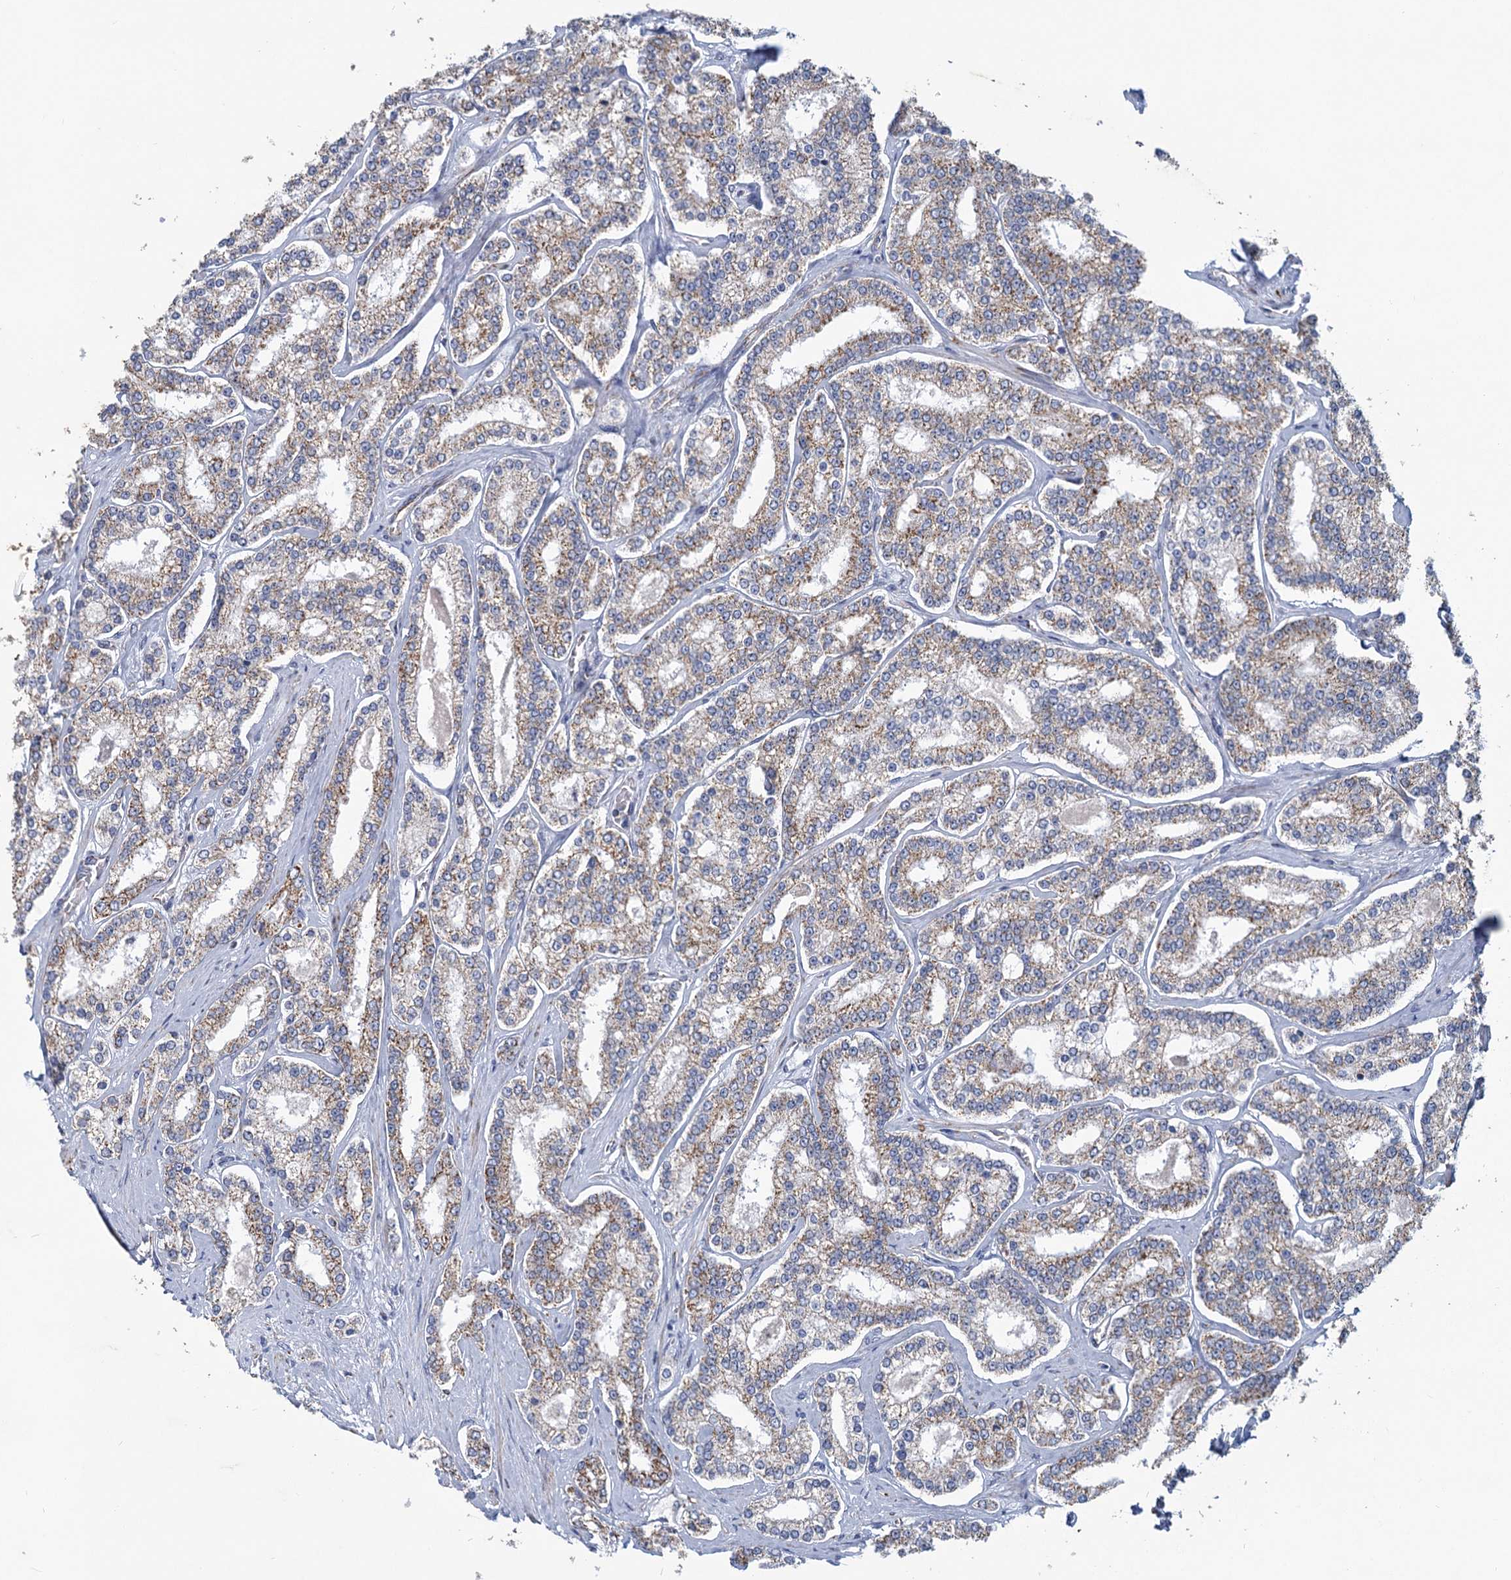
{"staining": {"intensity": "weak", "quantity": ">75%", "location": "cytoplasmic/membranous"}, "tissue": "prostate cancer", "cell_type": "Tumor cells", "image_type": "cancer", "snomed": [{"axis": "morphology", "description": "Normal tissue, NOS"}, {"axis": "morphology", "description": "Adenocarcinoma, High grade"}, {"axis": "topography", "description": "Prostate"}], "caption": "Tumor cells show low levels of weak cytoplasmic/membranous staining in approximately >75% of cells in prostate high-grade adenocarcinoma. (DAB (3,3'-diaminobenzidine) = brown stain, brightfield microscopy at high magnification).", "gene": "NDUFC2", "patient": {"sex": "male", "age": 83}}